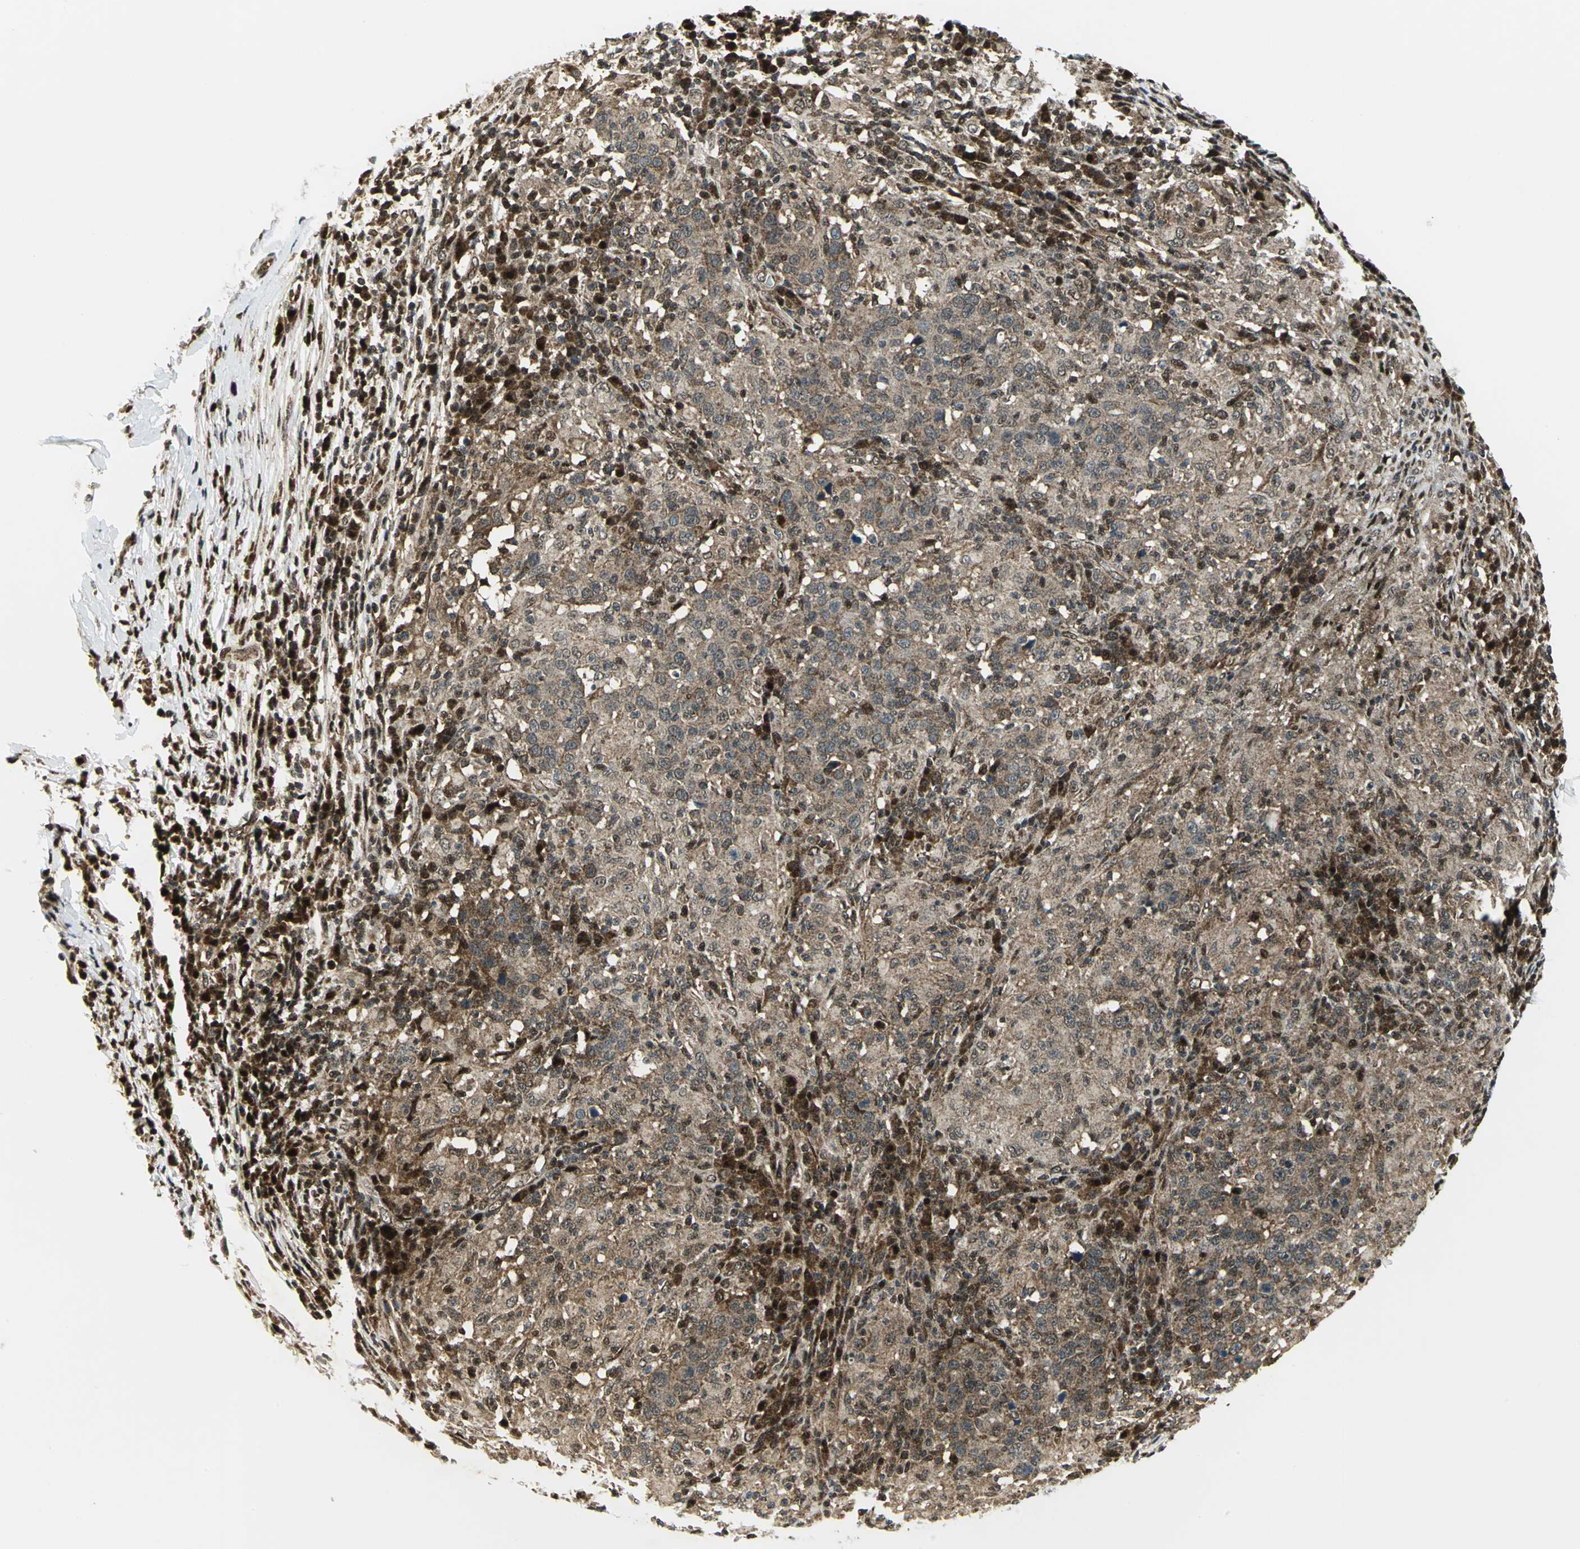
{"staining": {"intensity": "moderate", "quantity": ">75%", "location": "cytoplasmic/membranous,nuclear"}, "tissue": "head and neck cancer", "cell_type": "Tumor cells", "image_type": "cancer", "snomed": [{"axis": "morphology", "description": "Adenocarcinoma, NOS"}, {"axis": "topography", "description": "Salivary gland"}, {"axis": "topography", "description": "Head-Neck"}], "caption": "This image displays immunohistochemistry (IHC) staining of human head and neck adenocarcinoma, with medium moderate cytoplasmic/membranous and nuclear expression in about >75% of tumor cells.", "gene": "COPS5", "patient": {"sex": "female", "age": 65}}